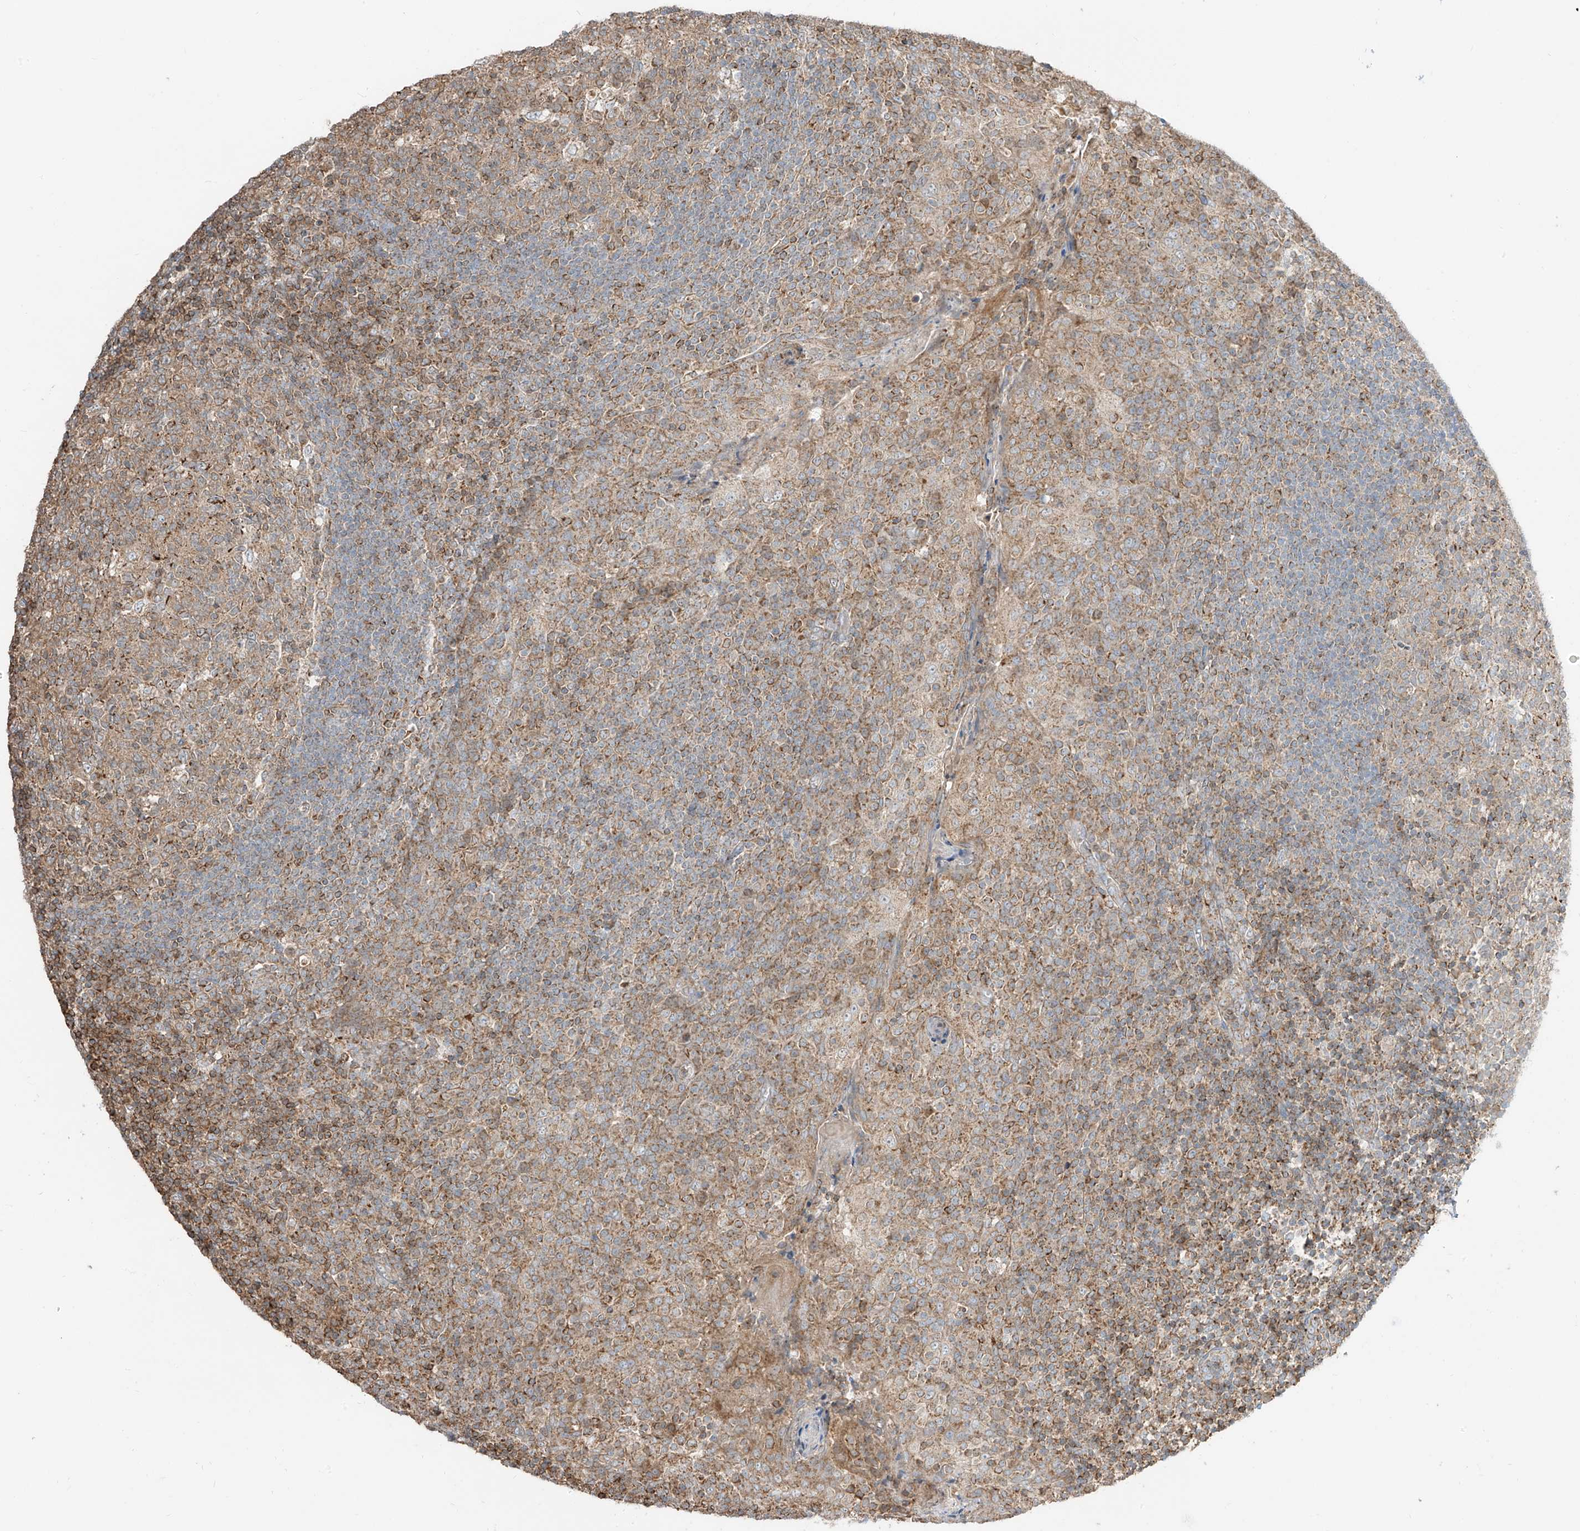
{"staining": {"intensity": "weak", "quantity": "25%-75%", "location": "cytoplasmic/membranous"}, "tissue": "tonsil", "cell_type": "Germinal center cells", "image_type": "normal", "snomed": [{"axis": "morphology", "description": "Normal tissue, NOS"}, {"axis": "topography", "description": "Tonsil"}], "caption": "A high-resolution micrograph shows IHC staining of normal tonsil, which displays weak cytoplasmic/membranous positivity in about 25%-75% of germinal center cells.", "gene": "ETHE1", "patient": {"sex": "female", "age": 19}}